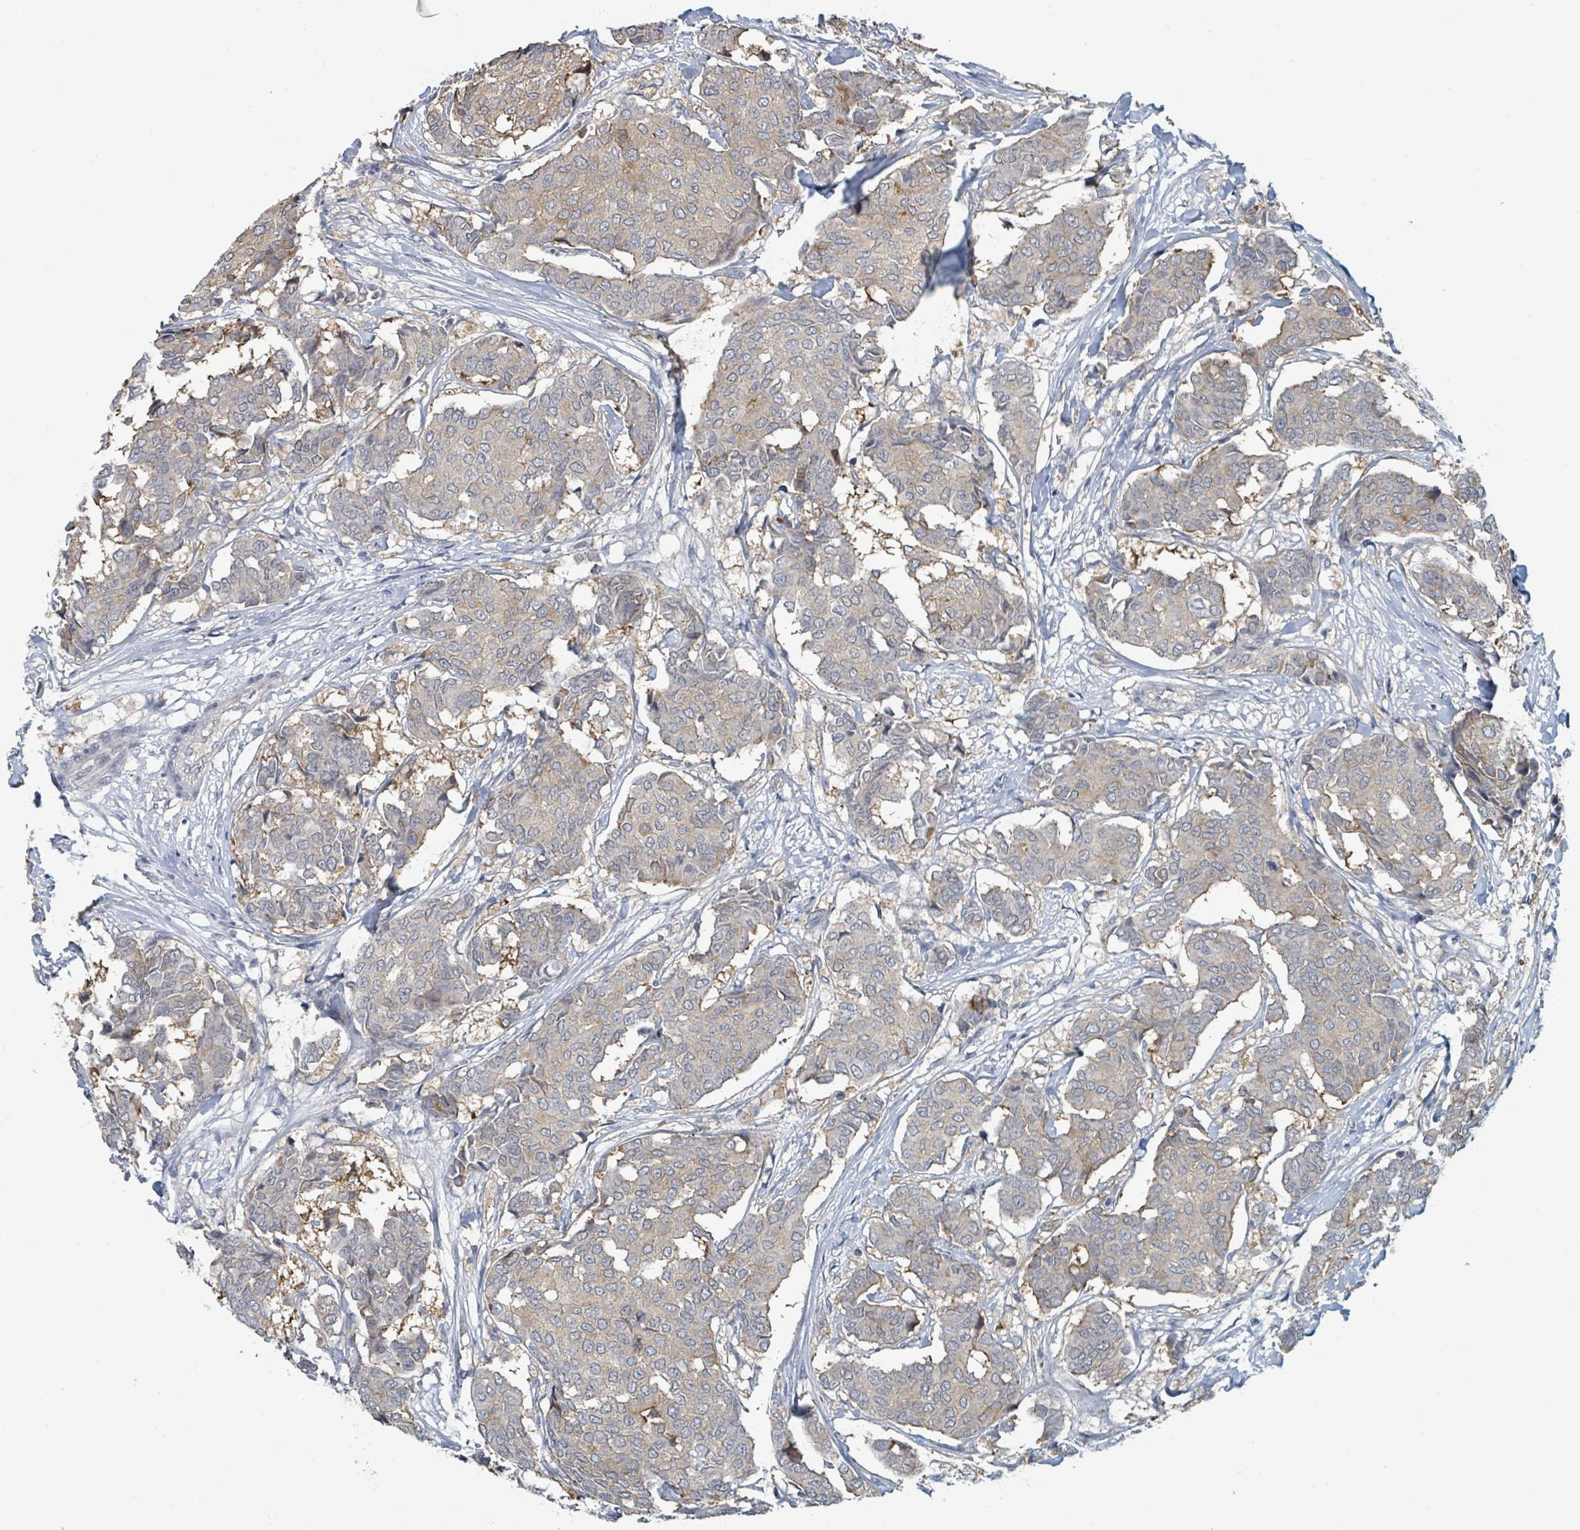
{"staining": {"intensity": "weak", "quantity": "<25%", "location": "cytoplasmic/membranous"}, "tissue": "breast cancer", "cell_type": "Tumor cells", "image_type": "cancer", "snomed": [{"axis": "morphology", "description": "Duct carcinoma"}, {"axis": "topography", "description": "Breast"}], "caption": "Immunohistochemistry (IHC) micrograph of human breast cancer stained for a protein (brown), which displays no positivity in tumor cells.", "gene": "ANKRD55", "patient": {"sex": "female", "age": 75}}